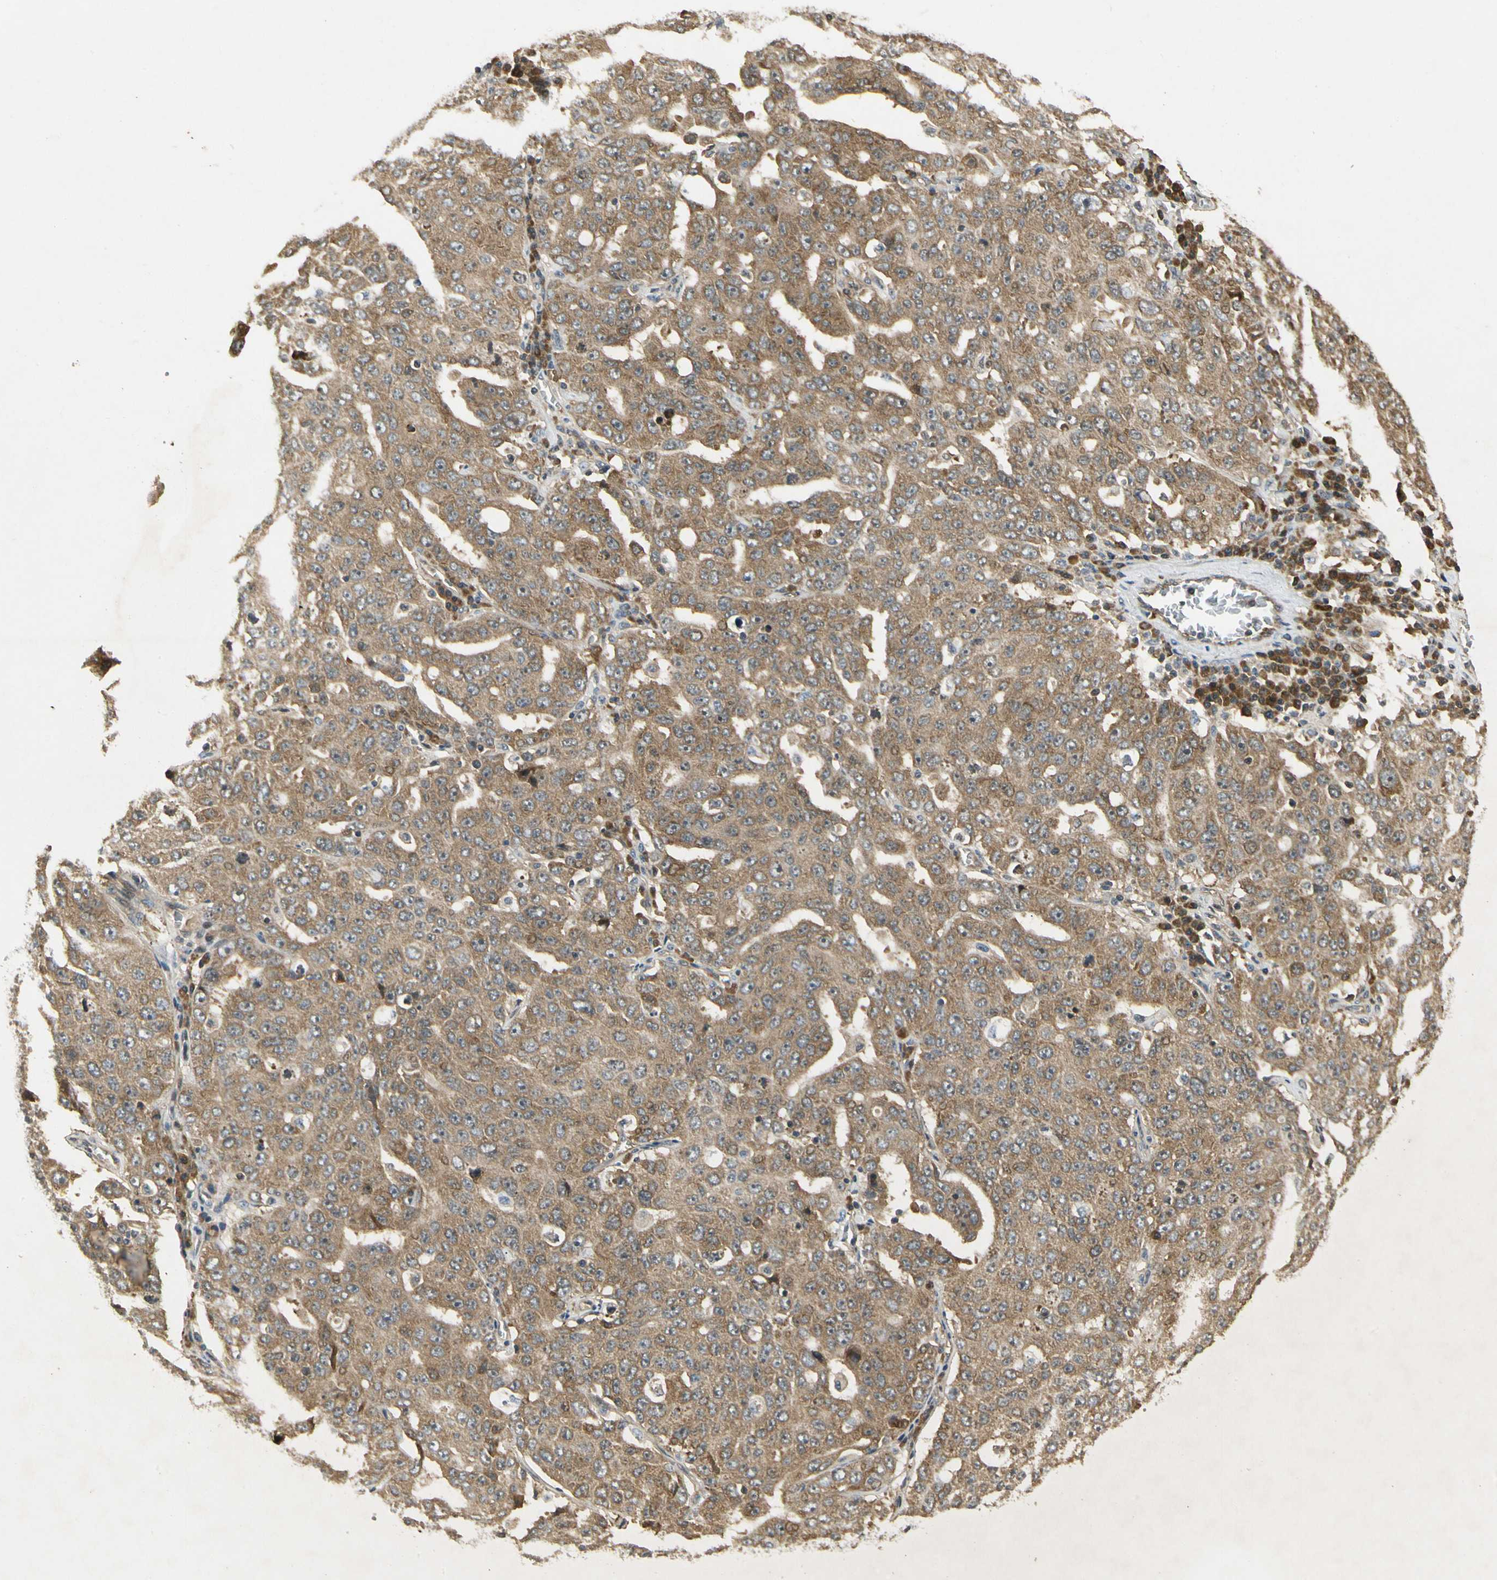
{"staining": {"intensity": "moderate", "quantity": ">75%", "location": "cytoplasmic/membranous"}, "tissue": "ovarian cancer", "cell_type": "Tumor cells", "image_type": "cancer", "snomed": [{"axis": "morphology", "description": "Carcinoma, endometroid"}, {"axis": "topography", "description": "Ovary"}], "caption": "A histopathology image showing moderate cytoplasmic/membranous positivity in about >75% of tumor cells in ovarian cancer (endometroid carcinoma), as visualized by brown immunohistochemical staining.", "gene": "EIF1AX", "patient": {"sex": "female", "age": 62}}